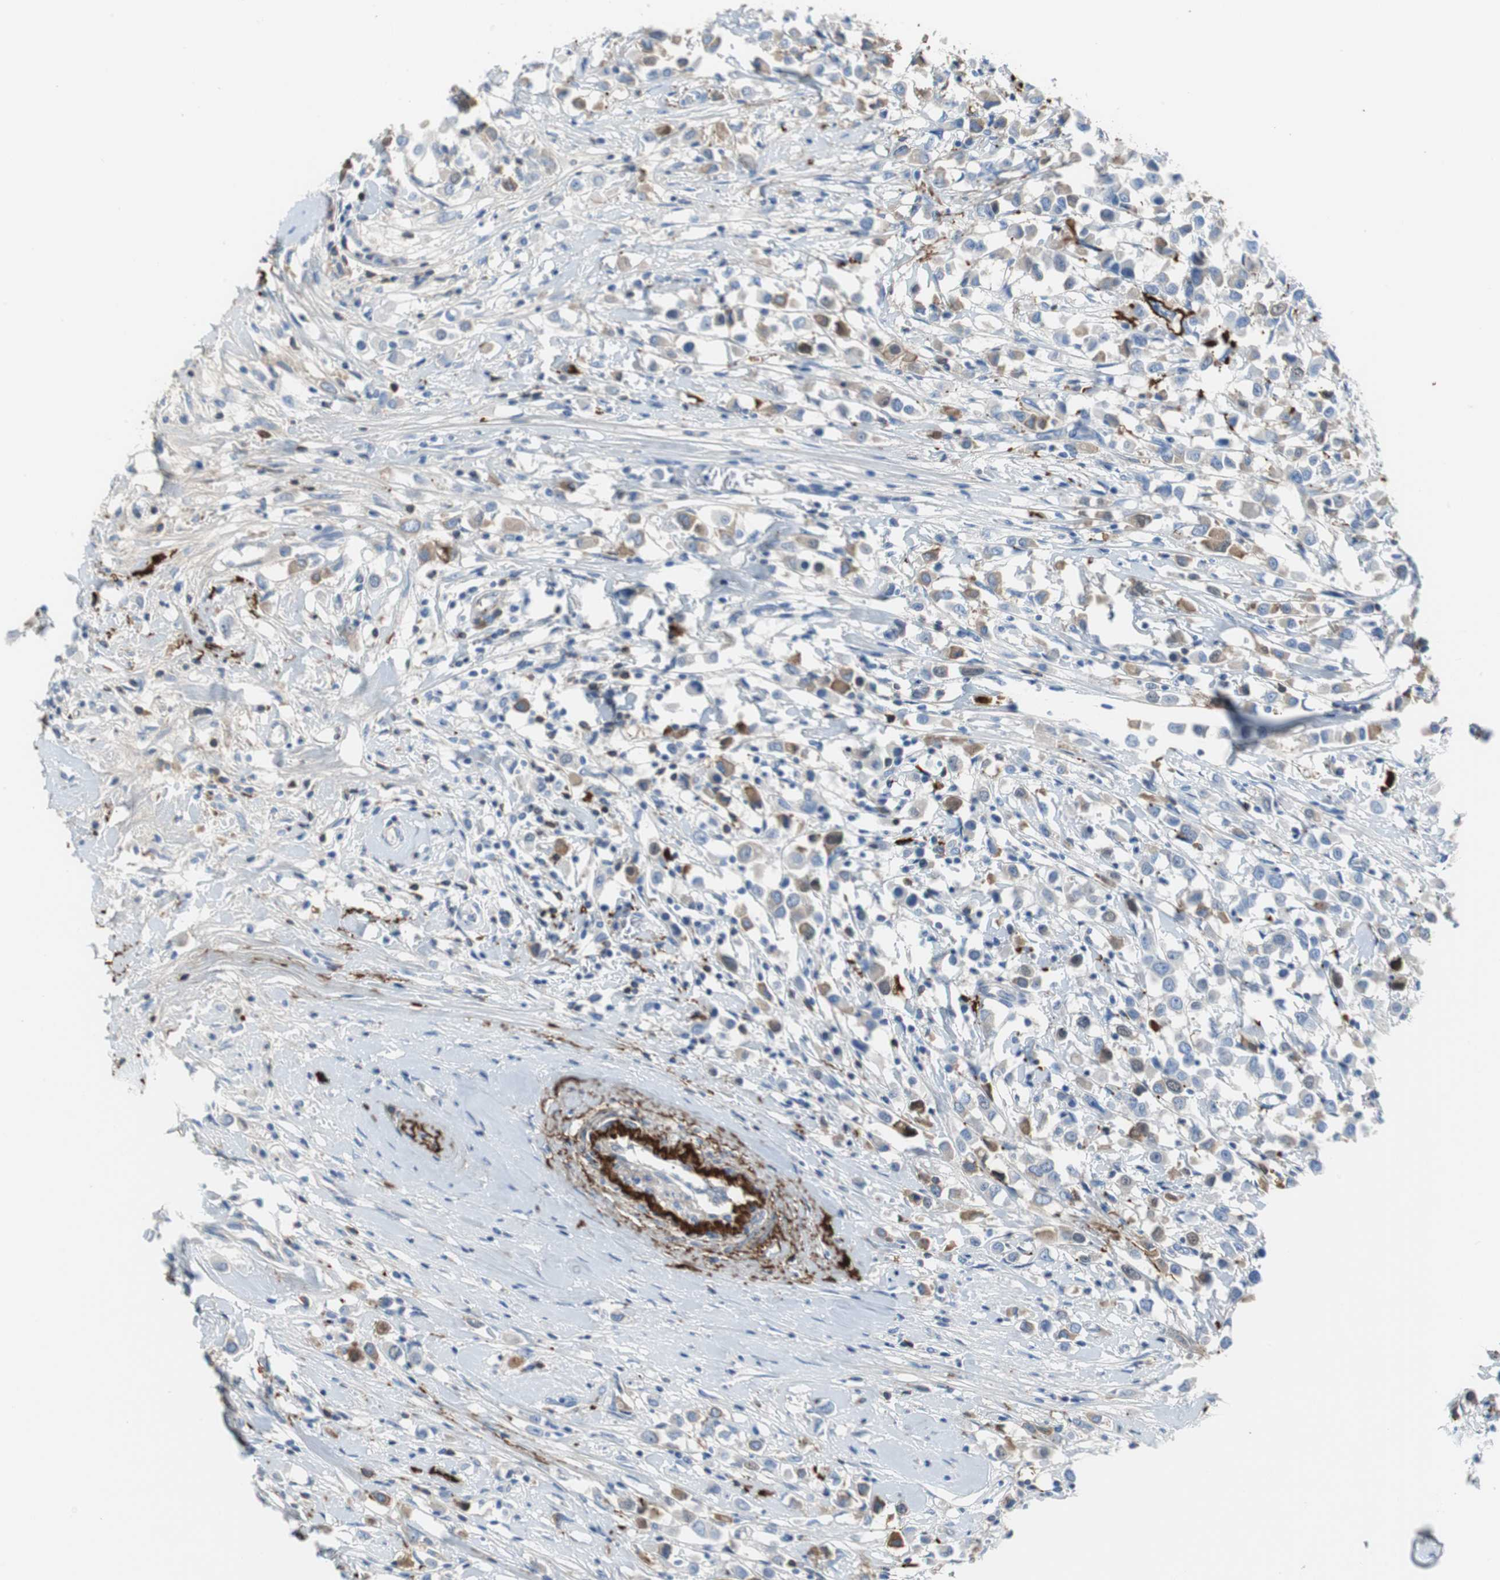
{"staining": {"intensity": "weak", "quantity": "25%-75%", "location": "cytoplasmic/membranous"}, "tissue": "breast cancer", "cell_type": "Tumor cells", "image_type": "cancer", "snomed": [{"axis": "morphology", "description": "Duct carcinoma"}, {"axis": "topography", "description": "Breast"}], "caption": "IHC of human breast cancer displays low levels of weak cytoplasmic/membranous expression in approximately 25%-75% of tumor cells.", "gene": "APCS", "patient": {"sex": "female", "age": 61}}